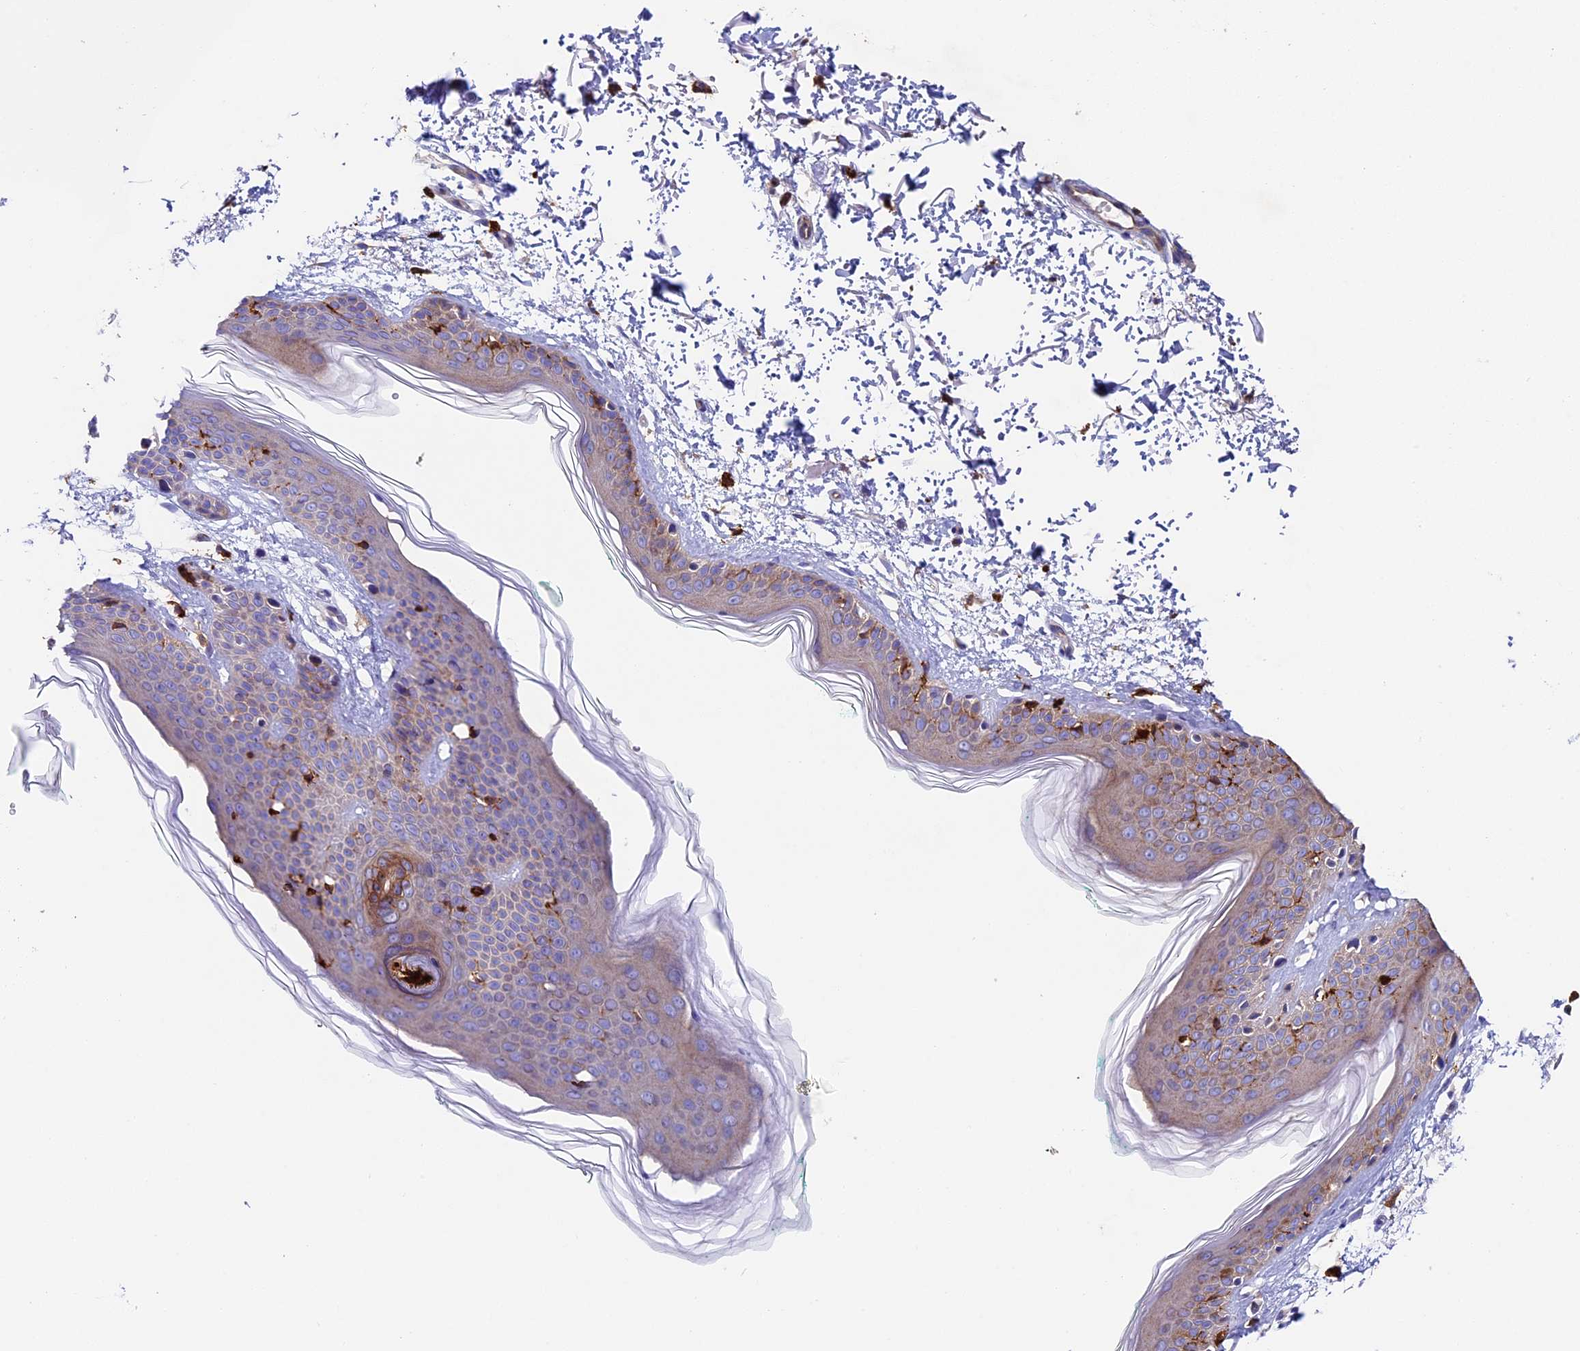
{"staining": {"intensity": "negative", "quantity": "none", "location": "none"}, "tissue": "skin", "cell_type": "Fibroblasts", "image_type": "normal", "snomed": [{"axis": "morphology", "description": "Normal tissue, NOS"}, {"axis": "topography", "description": "Skin"}], "caption": "High magnification brightfield microscopy of unremarkable skin stained with DAB (3,3'-diaminobenzidine) (brown) and counterstained with hematoxylin (blue): fibroblasts show no significant positivity.", "gene": "ADAT1", "patient": {"sex": "male", "age": 66}}